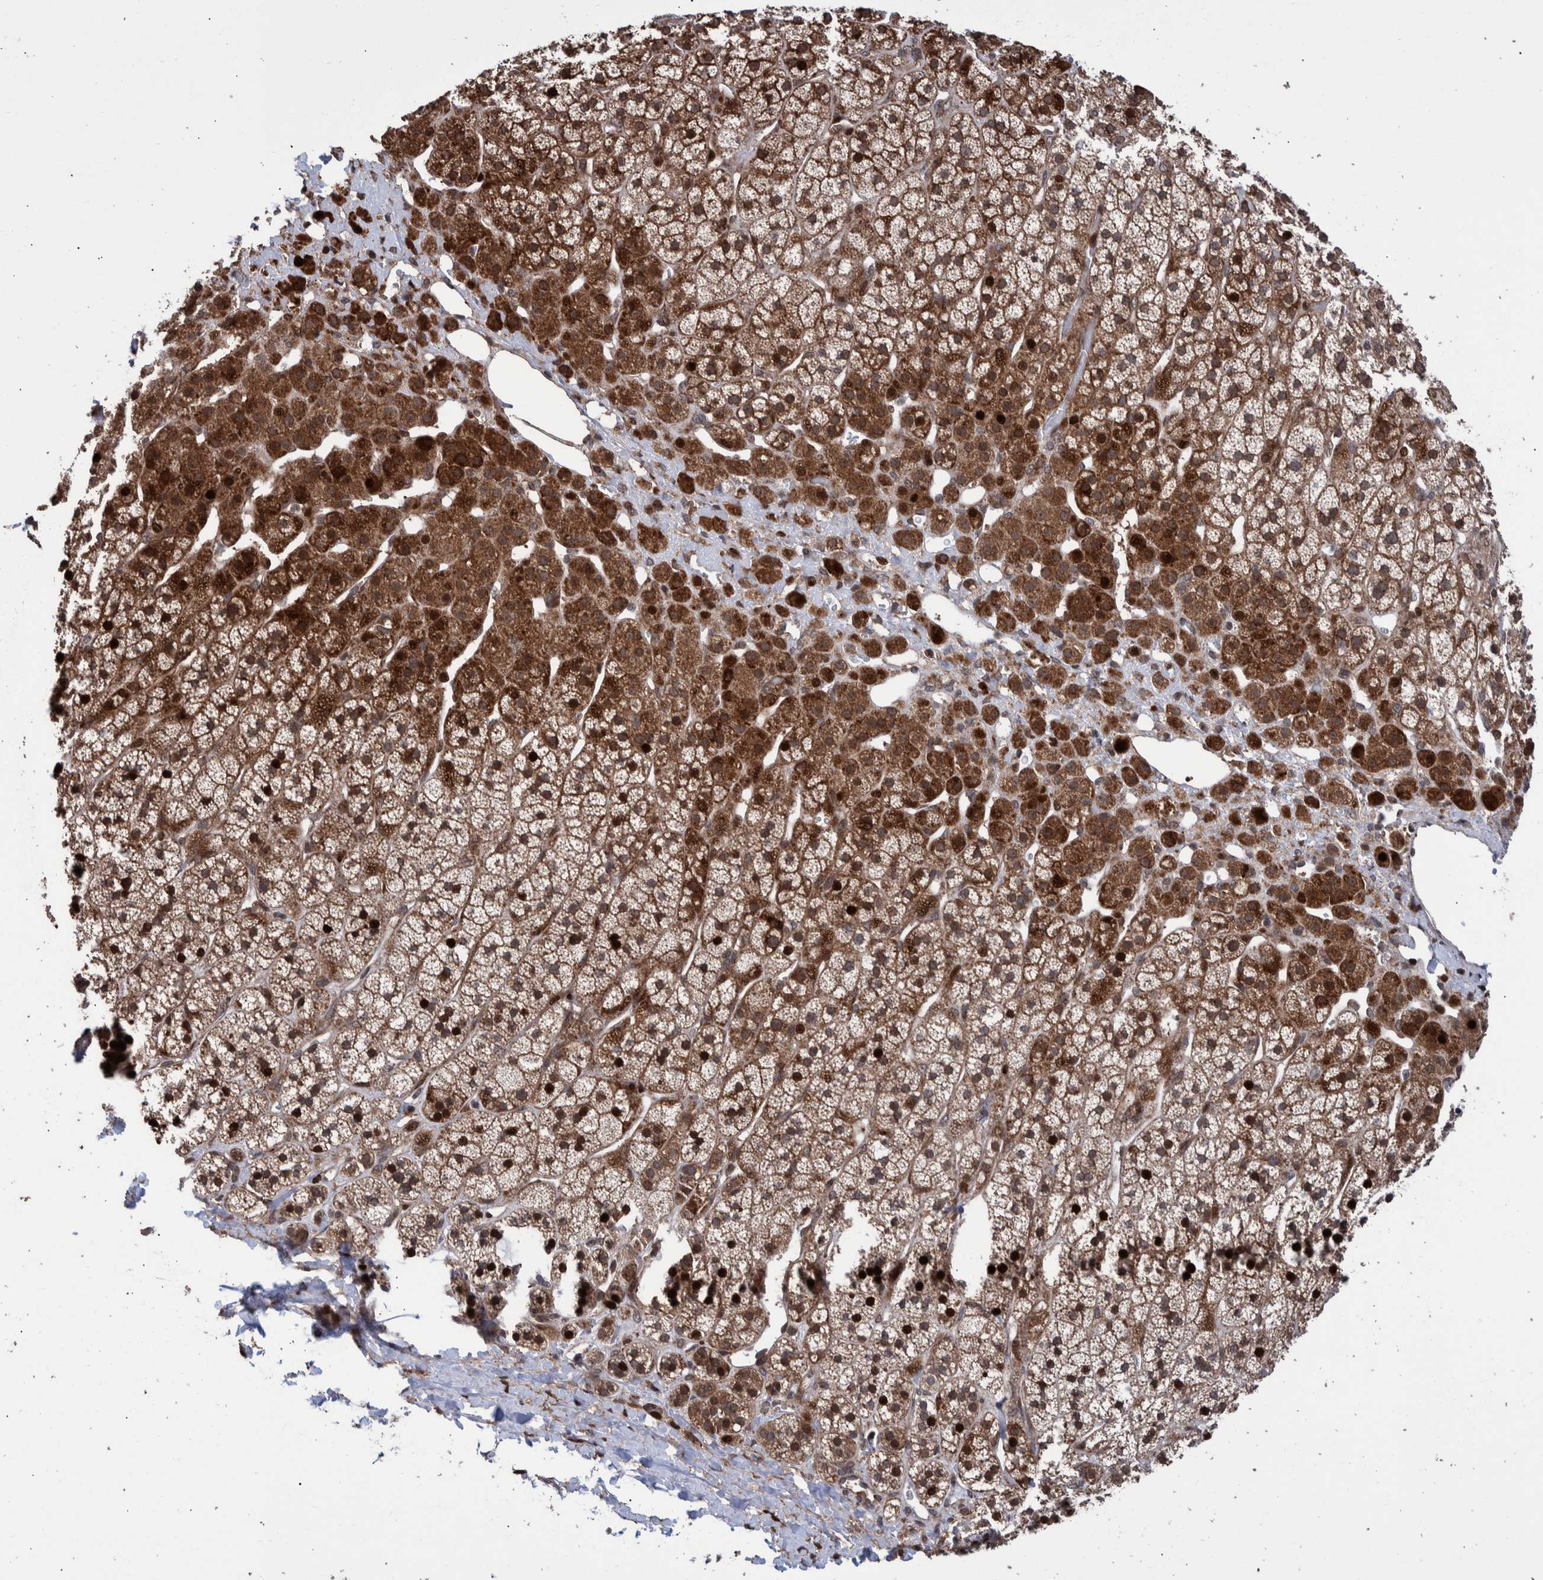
{"staining": {"intensity": "moderate", "quantity": ">75%", "location": "cytoplasmic/membranous,nuclear"}, "tissue": "adrenal gland", "cell_type": "Glandular cells", "image_type": "normal", "snomed": [{"axis": "morphology", "description": "Normal tissue, NOS"}, {"axis": "topography", "description": "Adrenal gland"}], "caption": "Protein staining of unremarkable adrenal gland reveals moderate cytoplasmic/membranous,nuclear expression in approximately >75% of glandular cells.", "gene": "SHISA6", "patient": {"sex": "male", "age": 56}}